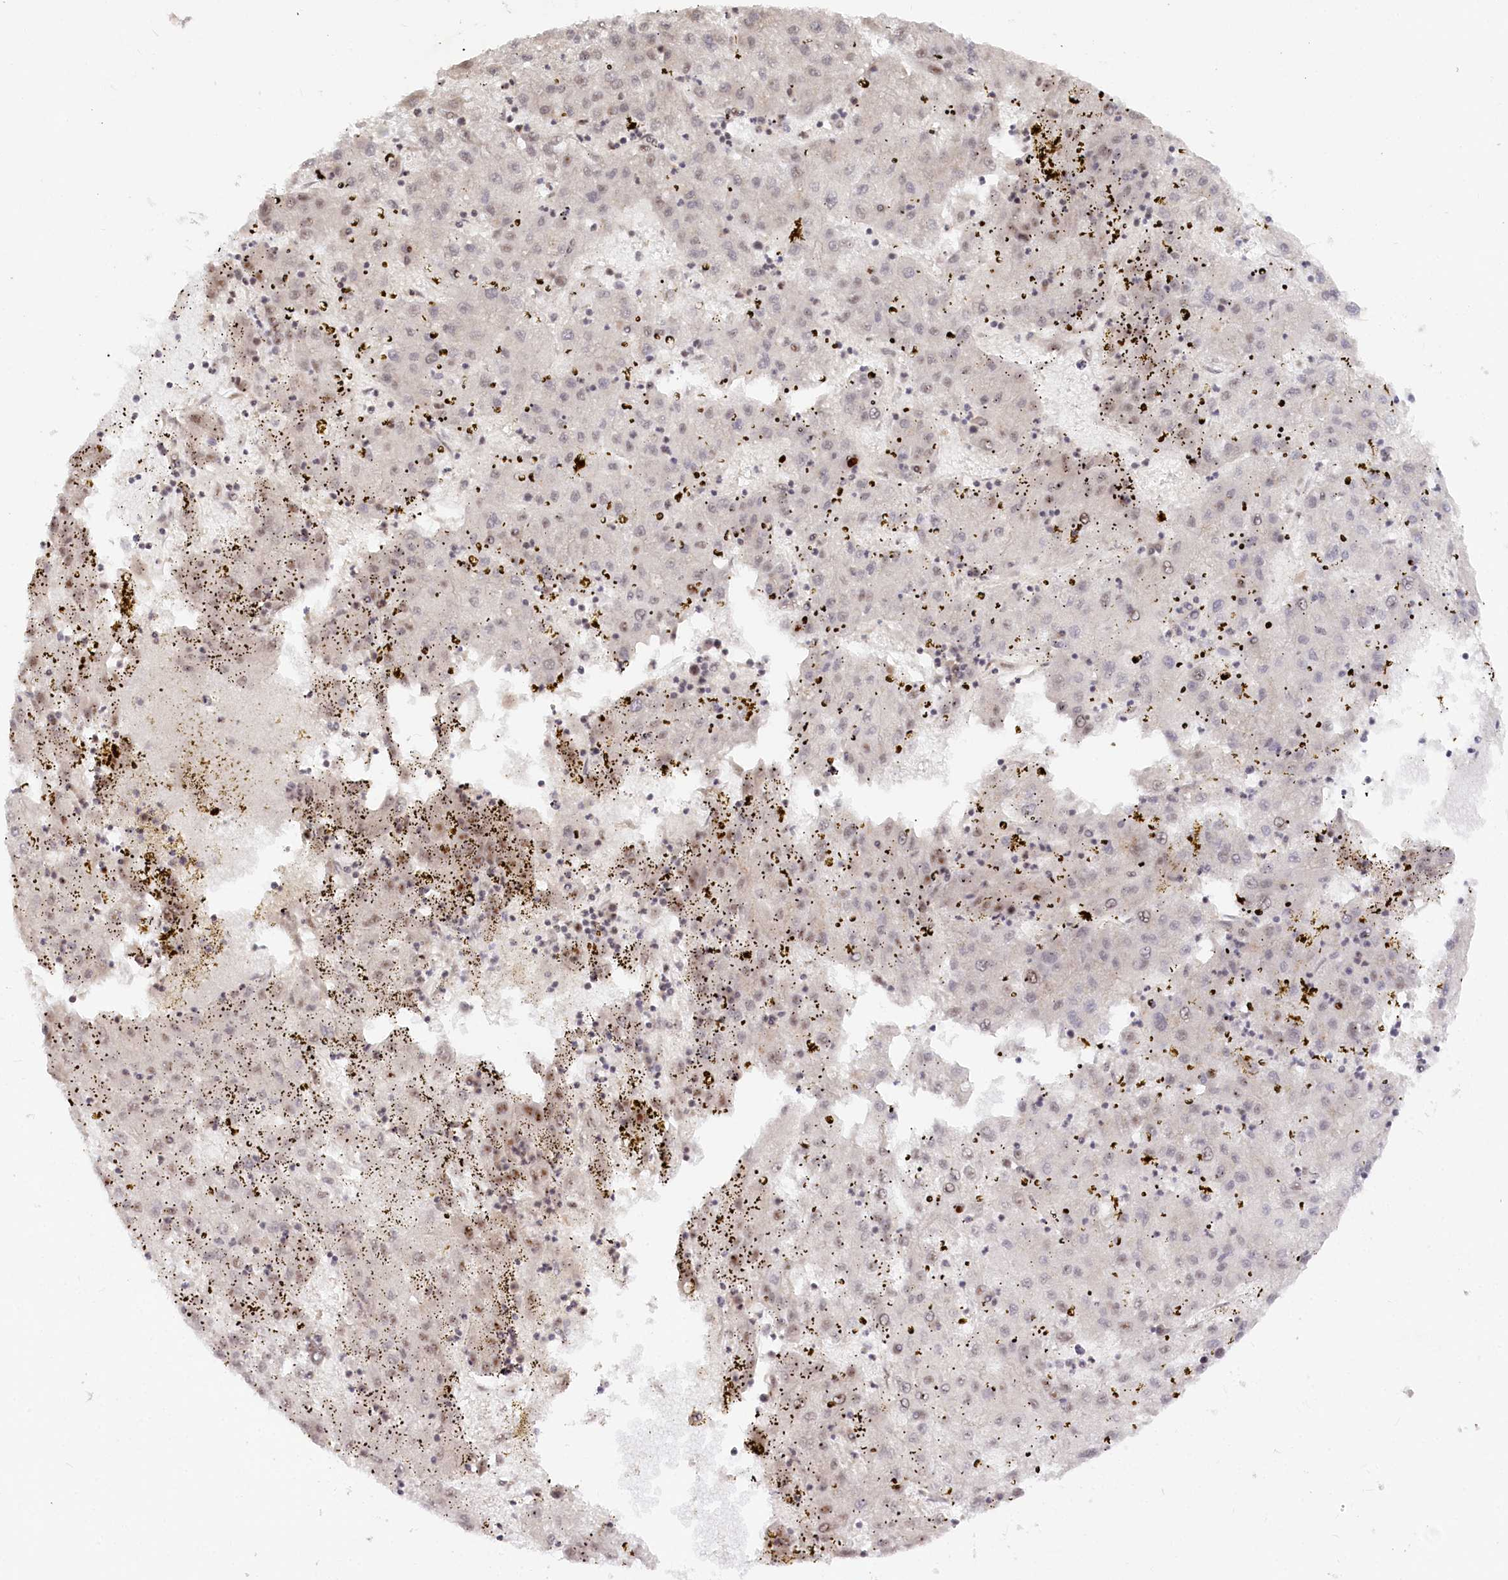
{"staining": {"intensity": "weak", "quantity": "25%-75%", "location": "nuclear"}, "tissue": "liver cancer", "cell_type": "Tumor cells", "image_type": "cancer", "snomed": [{"axis": "morphology", "description": "Carcinoma, Hepatocellular, NOS"}, {"axis": "topography", "description": "Liver"}], "caption": "The immunohistochemical stain labels weak nuclear expression in tumor cells of liver hepatocellular carcinoma tissue. The staining was performed using DAB (3,3'-diaminobenzidine) to visualize the protein expression in brown, while the nuclei were stained in blue with hematoxylin (Magnification: 20x).", "gene": "GNL3L", "patient": {"sex": "male", "age": 72}}